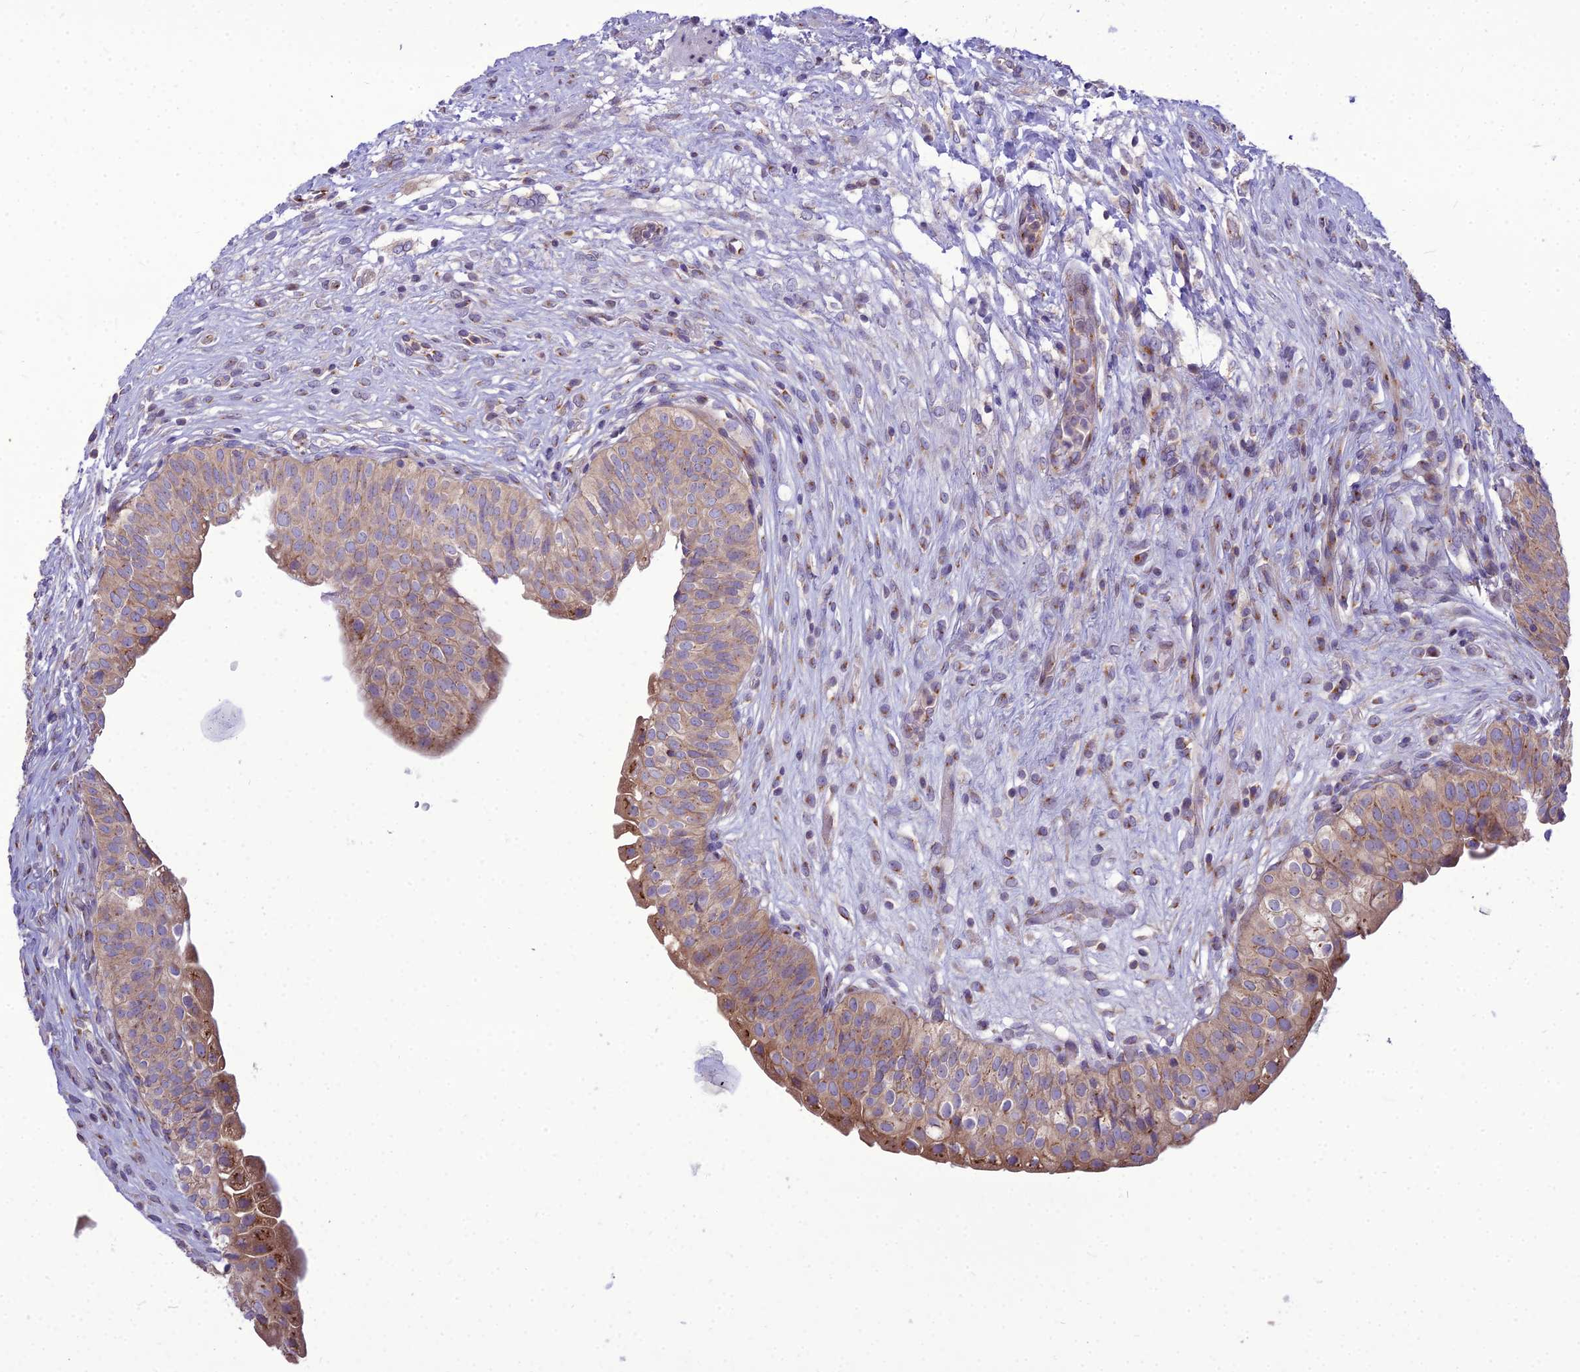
{"staining": {"intensity": "moderate", "quantity": "25%-75%", "location": "cytoplasmic/membranous"}, "tissue": "urinary bladder", "cell_type": "Urothelial cells", "image_type": "normal", "snomed": [{"axis": "morphology", "description": "Normal tissue, NOS"}, {"axis": "topography", "description": "Urinary bladder"}], "caption": "IHC photomicrograph of unremarkable urinary bladder stained for a protein (brown), which shows medium levels of moderate cytoplasmic/membranous positivity in about 25%-75% of urothelial cells.", "gene": "SPRYD7", "patient": {"sex": "male", "age": 55}}